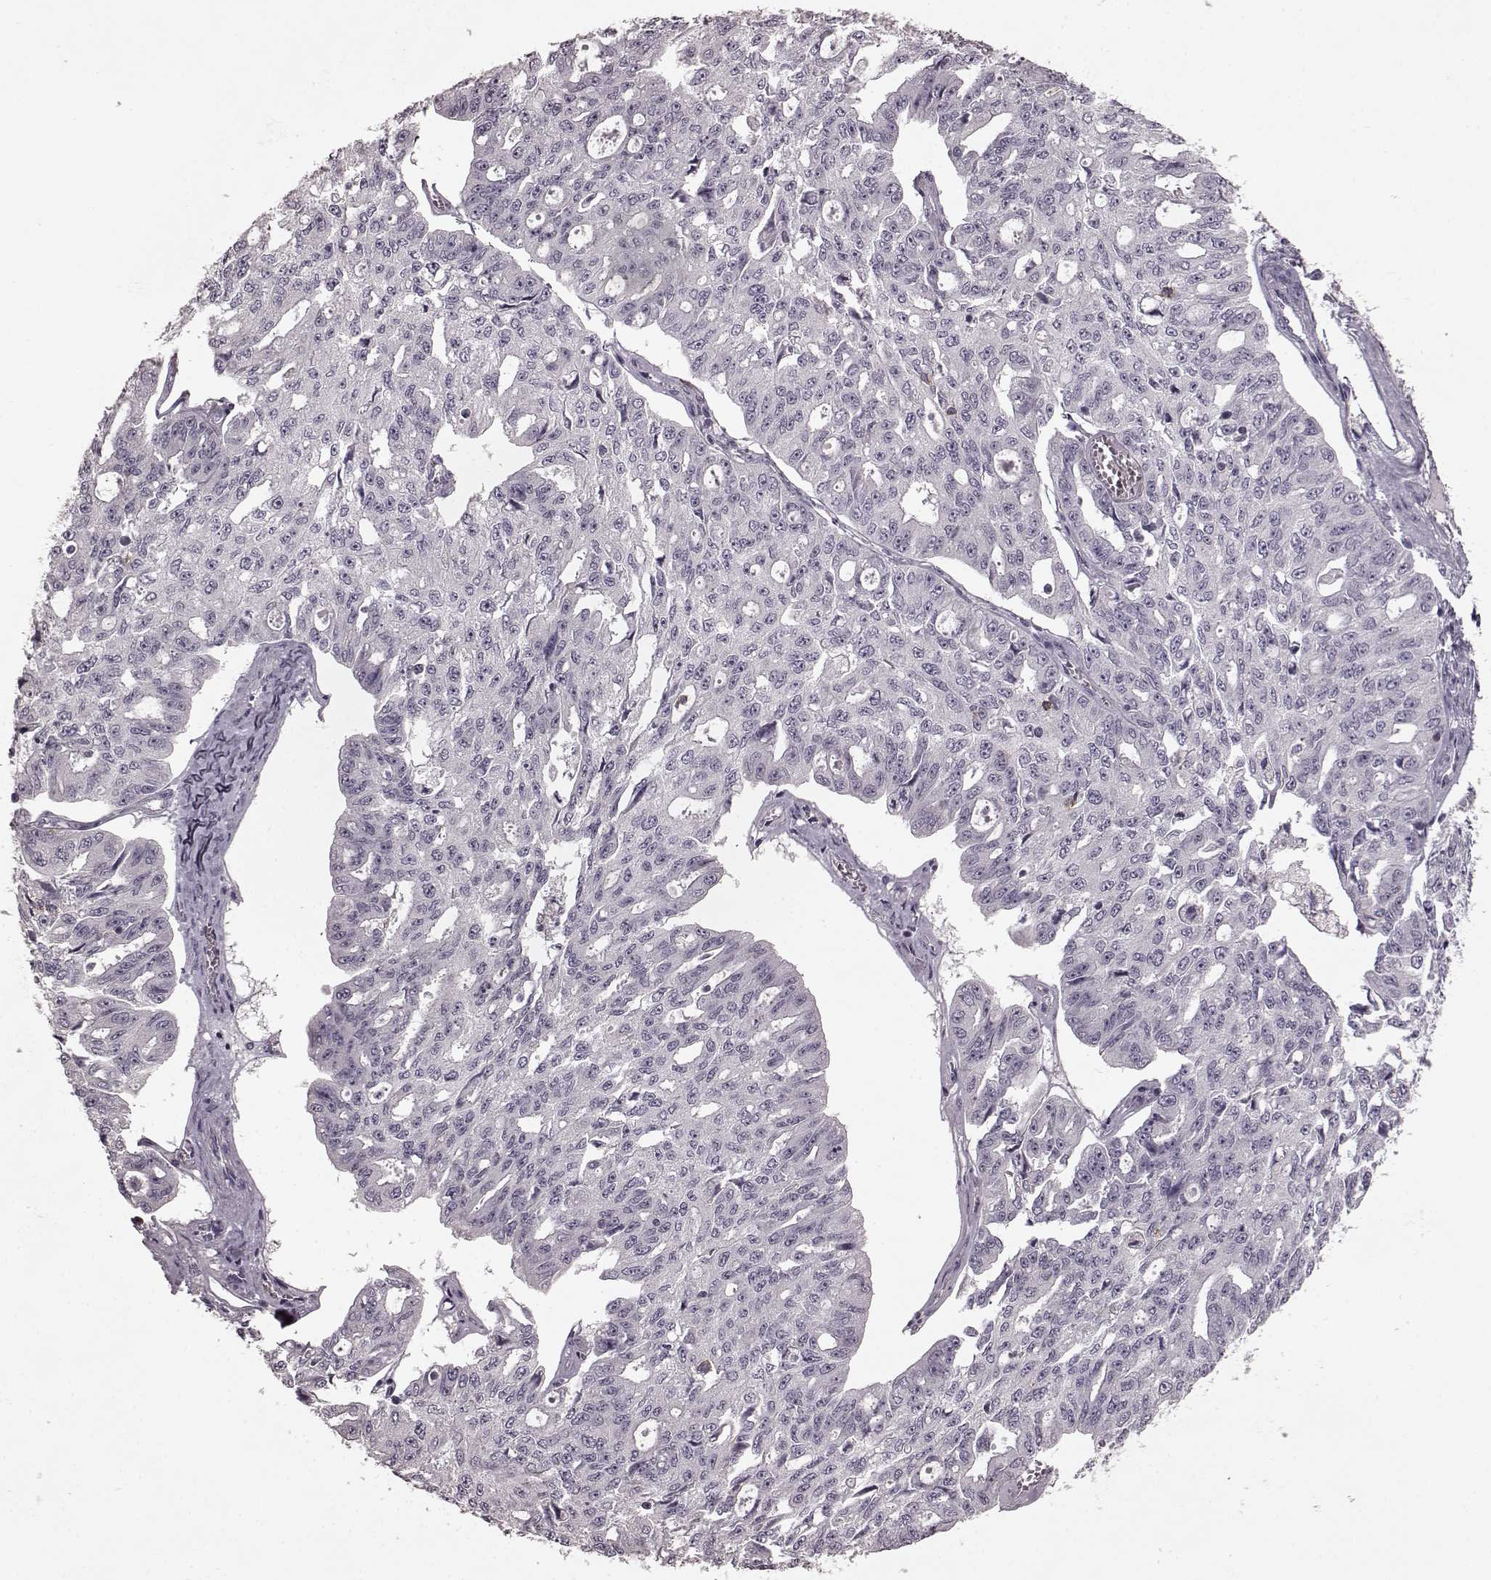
{"staining": {"intensity": "negative", "quantity": "none", "location": "none"}, "tissue": "ovarian cancer", "cell_type": "Tumor cells", "image_type": "cancer", "snomed": [{"axis": "morphology", "description": "Carcinoma, endometroid"}, {"axis": "topography", "description": "Ovary"}], "caption": "This is an immunohistochemistry (IHC) image of endometroid carcinoma (ovarian). There is no positivity in tumor cells.", "gene": "CD28", "patient": {"sex": "female", "age": 65}}